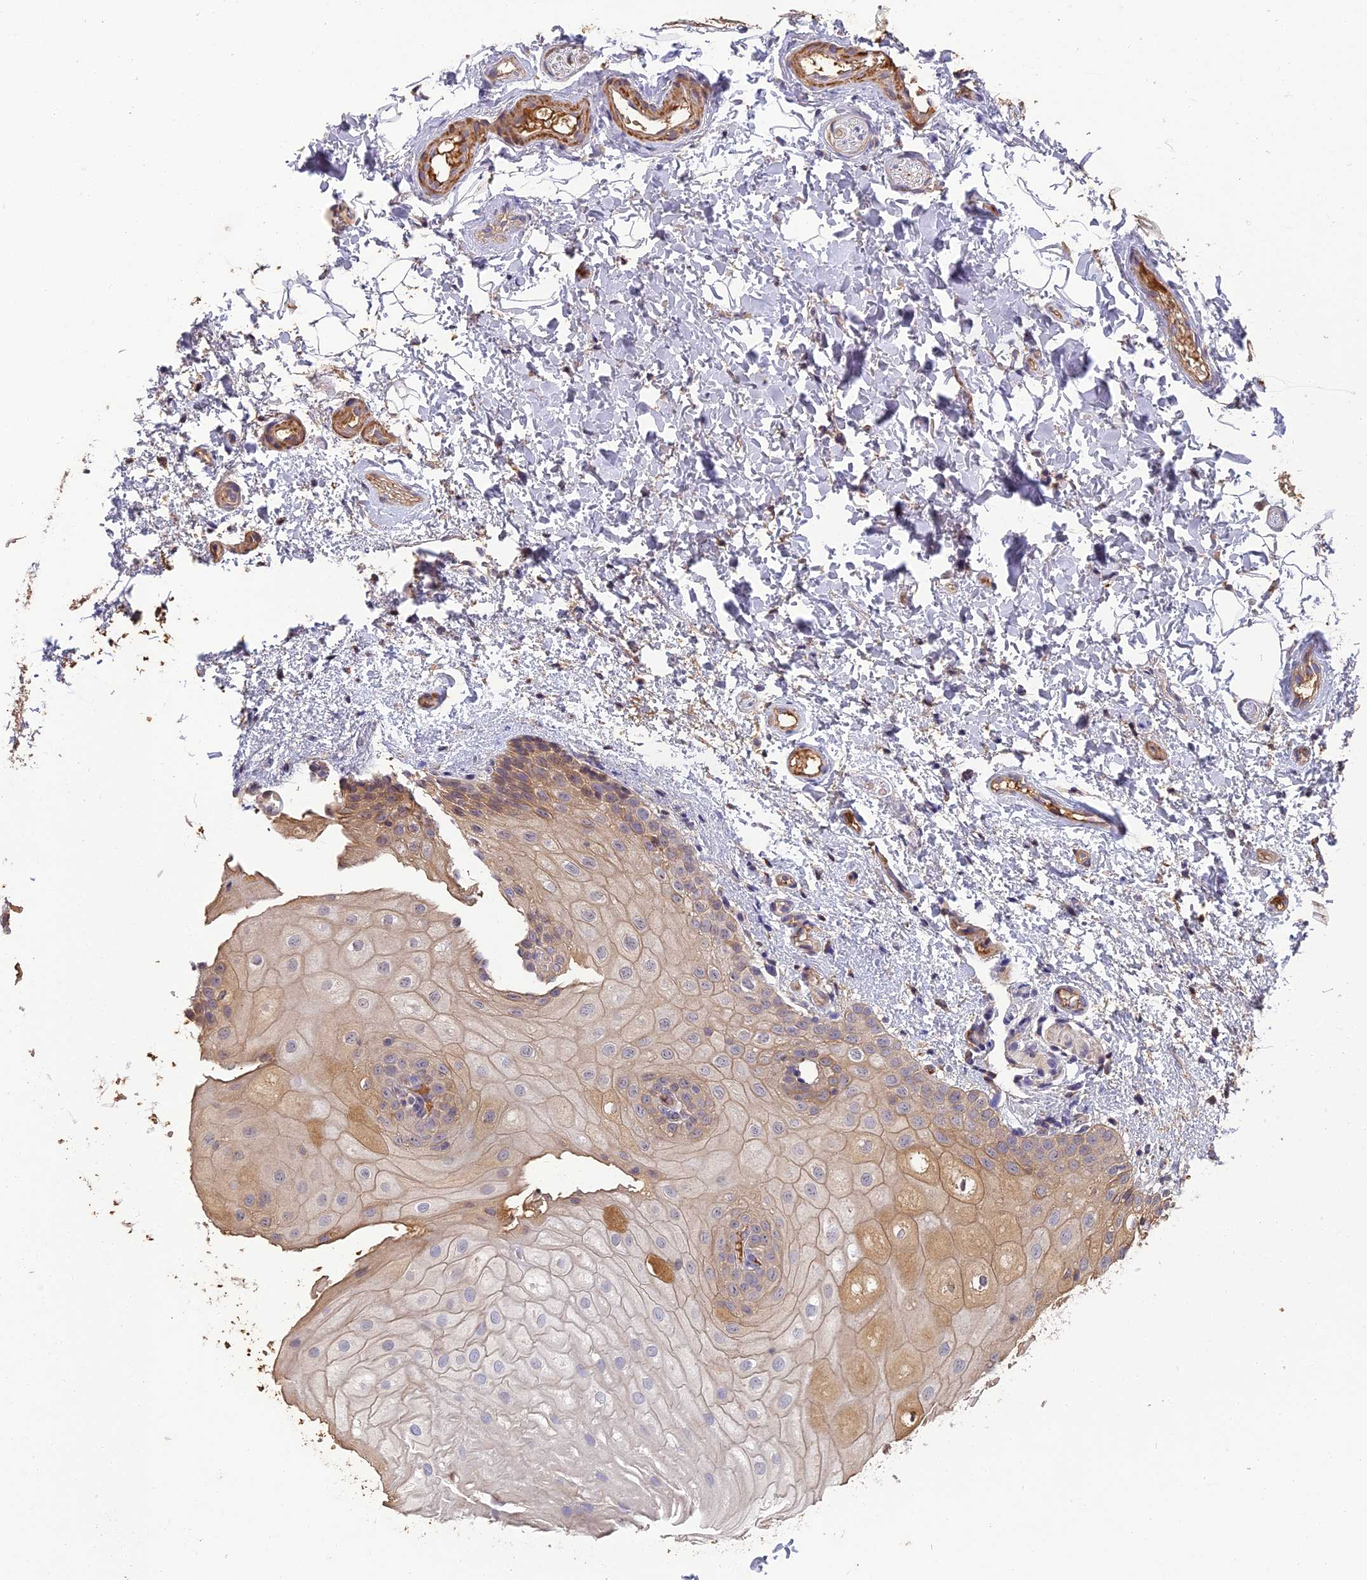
{"staining": {"intensity": "moderate", "quantity": "<25%", "location": "cytoplasmic/membranous"}, "tissue": "oral mucosa", "cell_type": "Squamous epithelial cells", "image_type": "normal", "snomed": [{"axis": "morphology", "description": "Normal tissue, NOS"}, {"axis": "topography", "description": "Oral tissue"}], "caption": "DAB immunohistochemical staining of normal human oral mucosa shows moderate cytoplasmic/membranous protein staining in about <25% of squamous epithelial cells. Nuclei are stained in blue.", "gene": "ERMAP", "patient": {"sex": "female", "age": 54}}